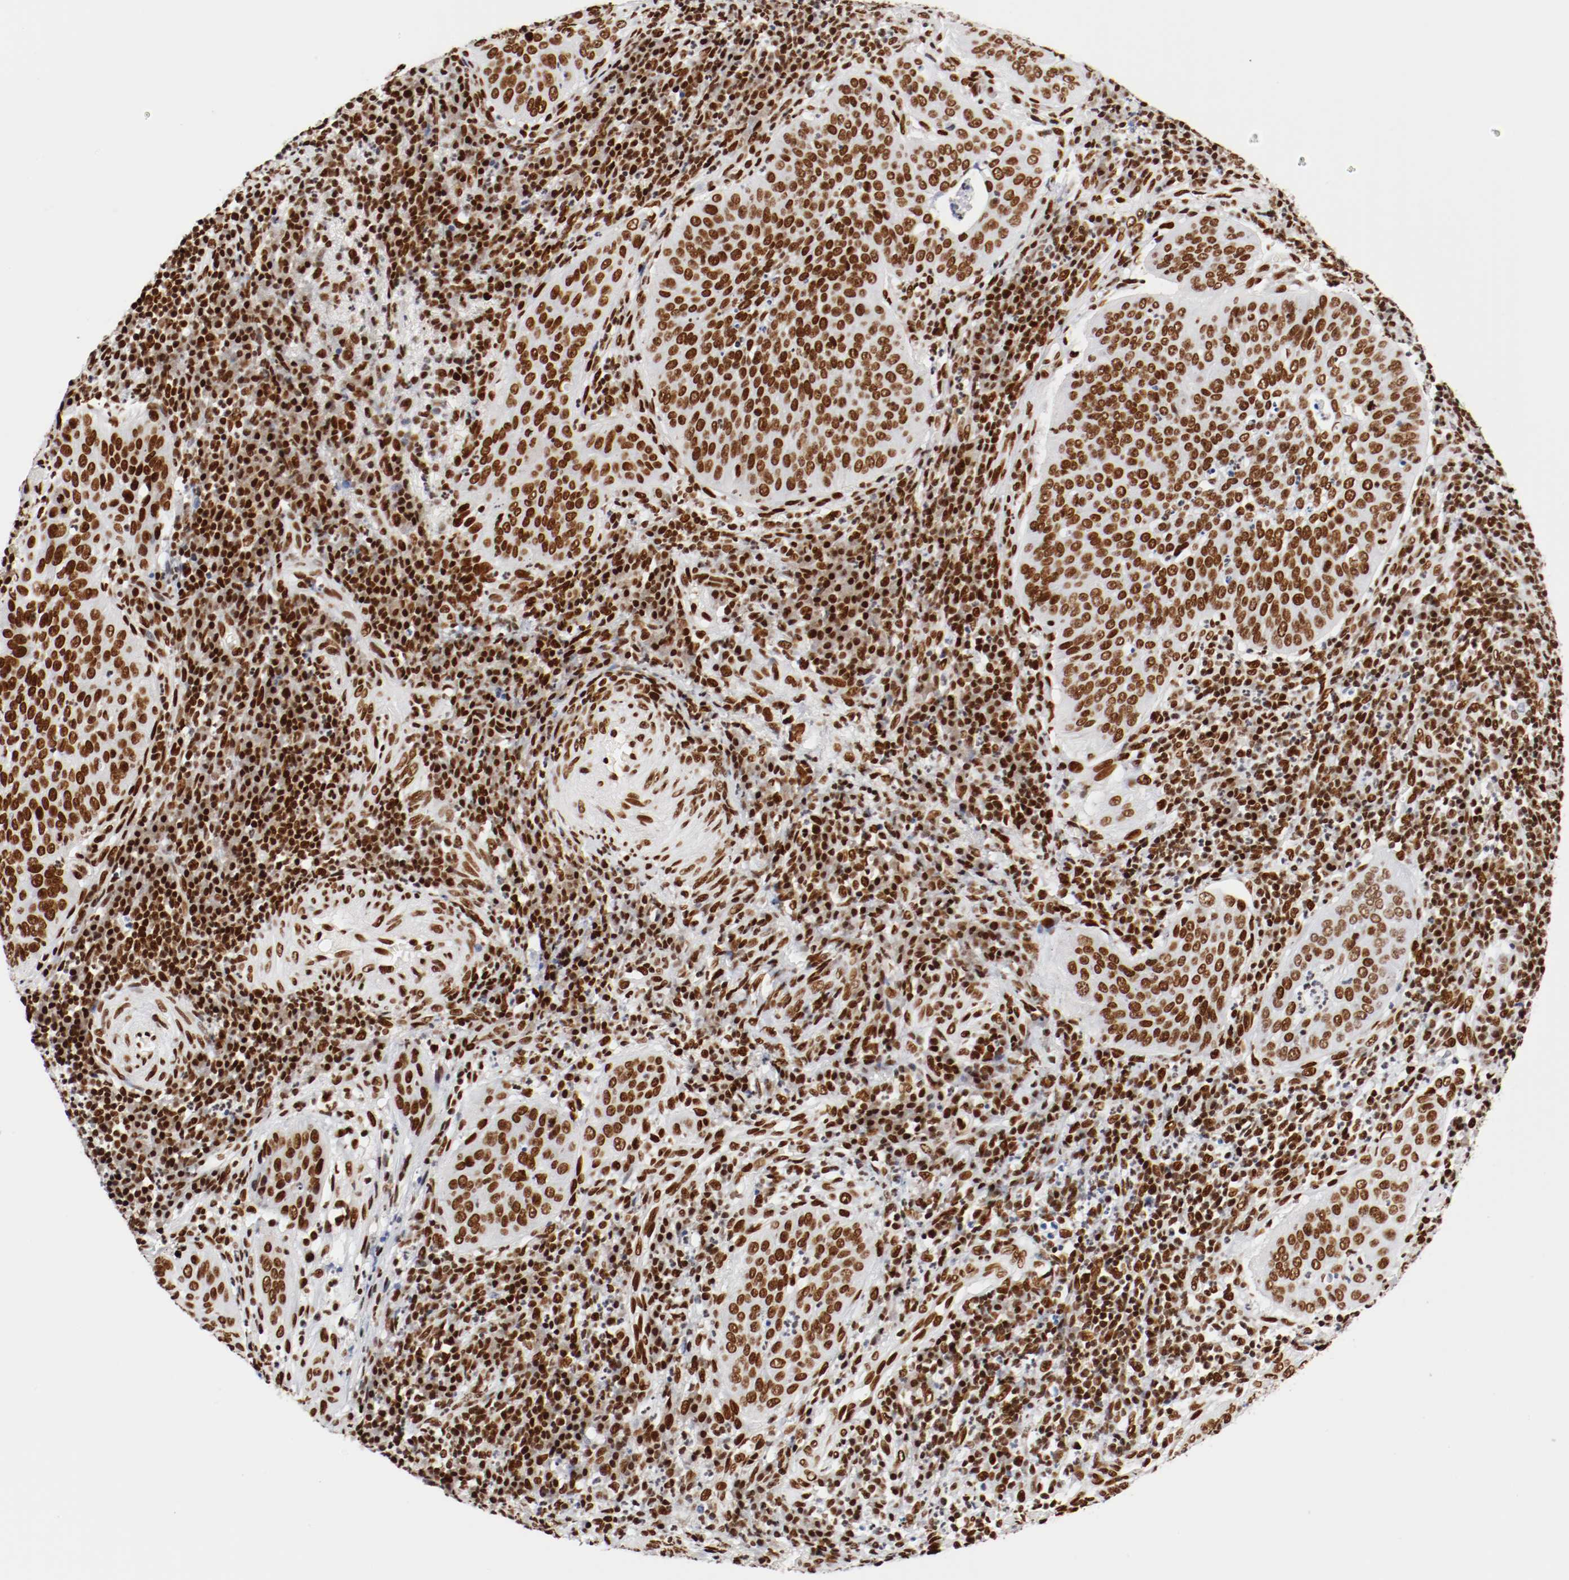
{"staining": {"intensity": "strong", "quantity": ">75%", "location": "nuclear"}, "tissue": "cervical cancer", "cell_type": "Tumor cells", "image_type": "cancer", "snomed": [{"axis": "morphology", "description": "Squamous cell carcinoma, NOS"}, {"axis": "topography", "description": "Cervix"}], "caption": "Protein analysis of squamous cell carcinoma (cervical) tissue exhibits strong nuclear positivity in about >75% of tumor cells.", "gene": "CTBP1", "patient": {"sex": "female", "age": 39}}